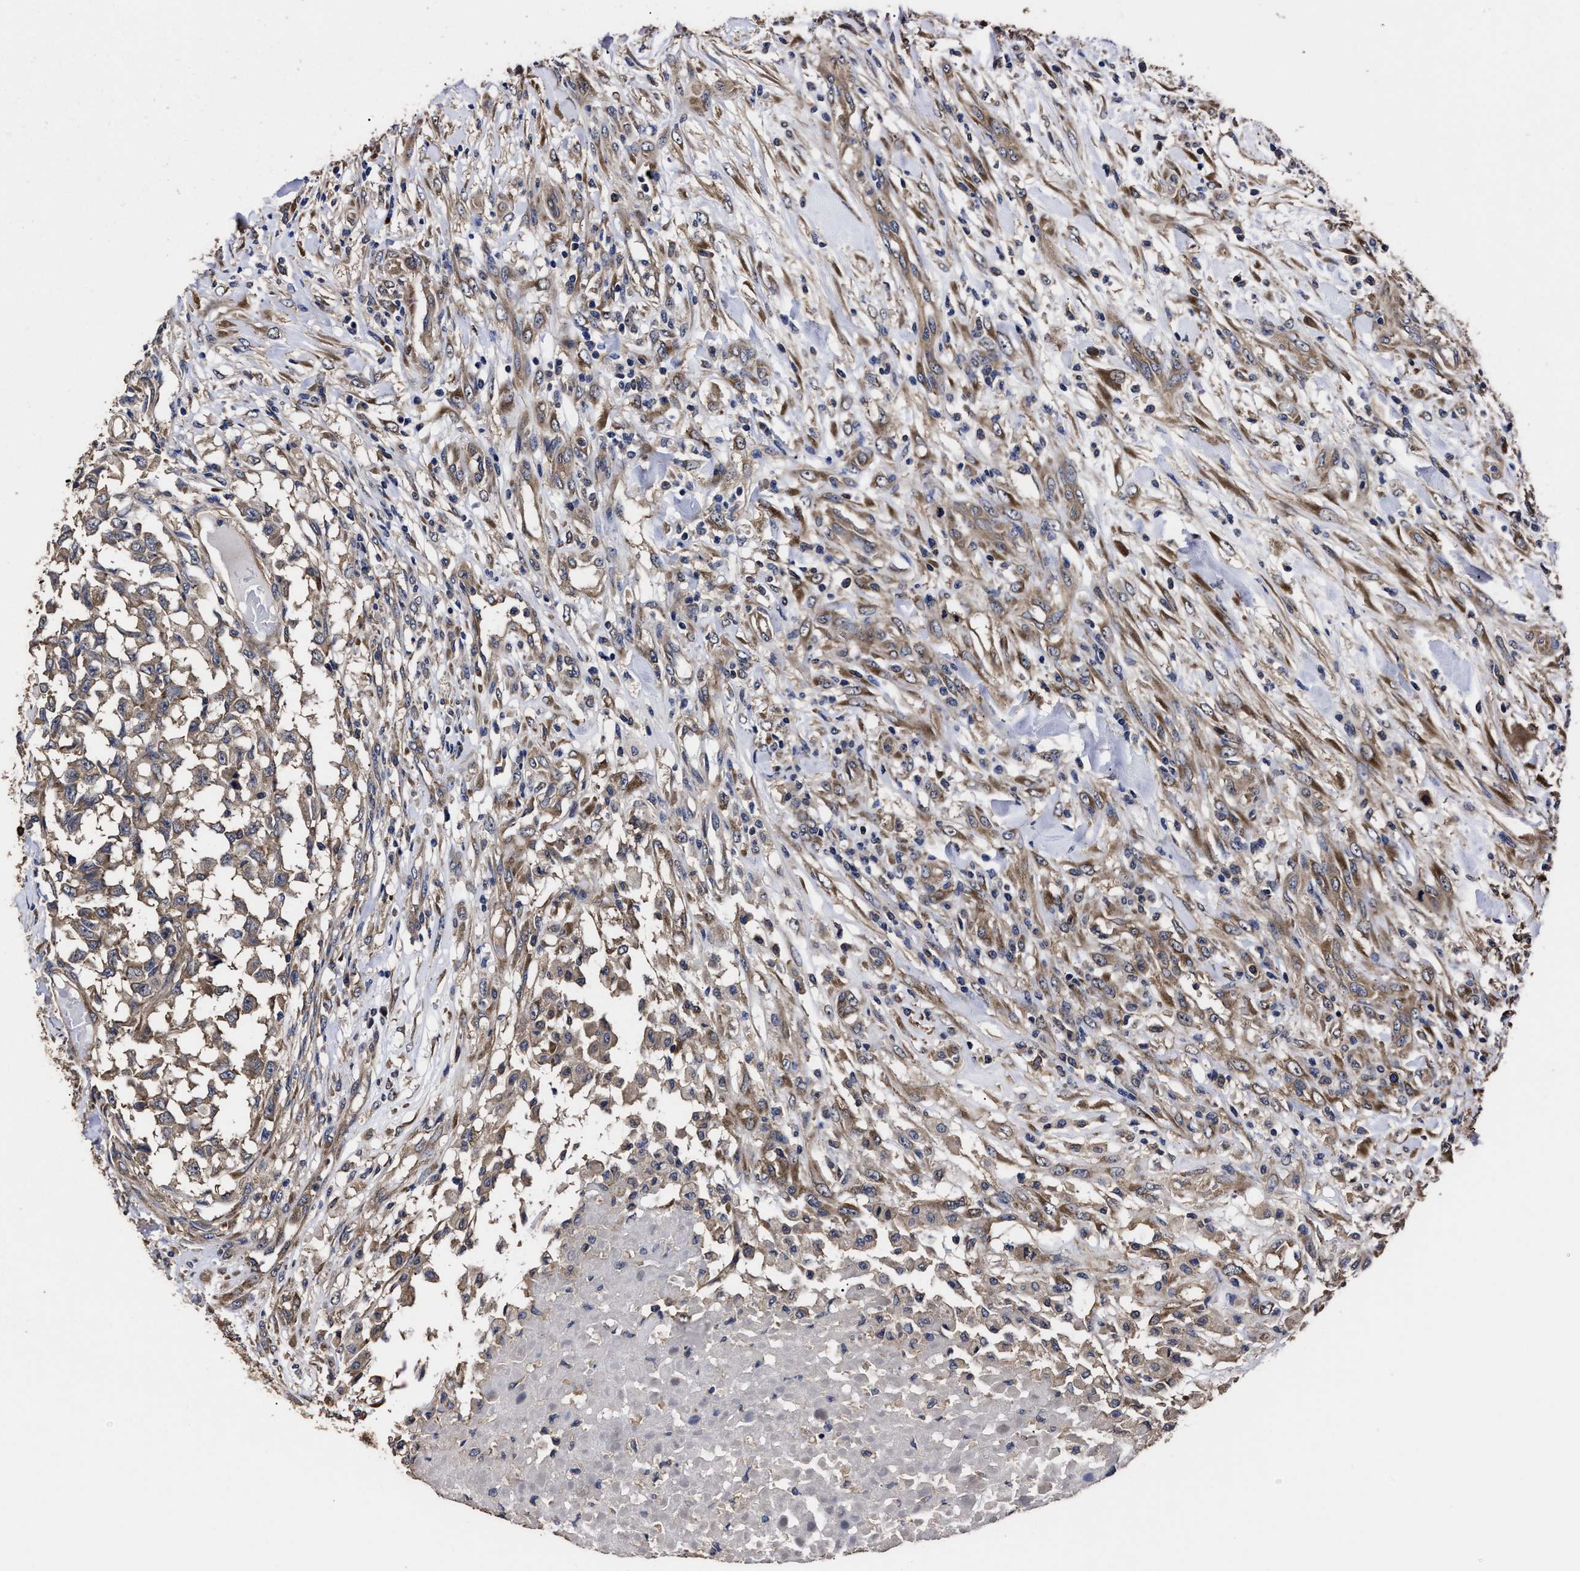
{"staining": {"intensity": "moderate", "quantity": ">75%", "location": "cytoplasmic/membranous"}, "tissue": "testis cancer", "cell_type": "Tumor cells", "image_type": "cancer", "snomed": [{"axis": "morphology", "description": "Seminoma, NOS"}, {"axis": "topography", "description": "Testis"}], "caption": "DAB (3,3'-diaminobenzidine) immunohistochemical staining of human seminoma (testis) exhibits moderate cytoplasmic/membranous protein positivity in about >75% of tumor cells.", "gene": "AVEN", "patient": {"sex": "male", "age": 59}}